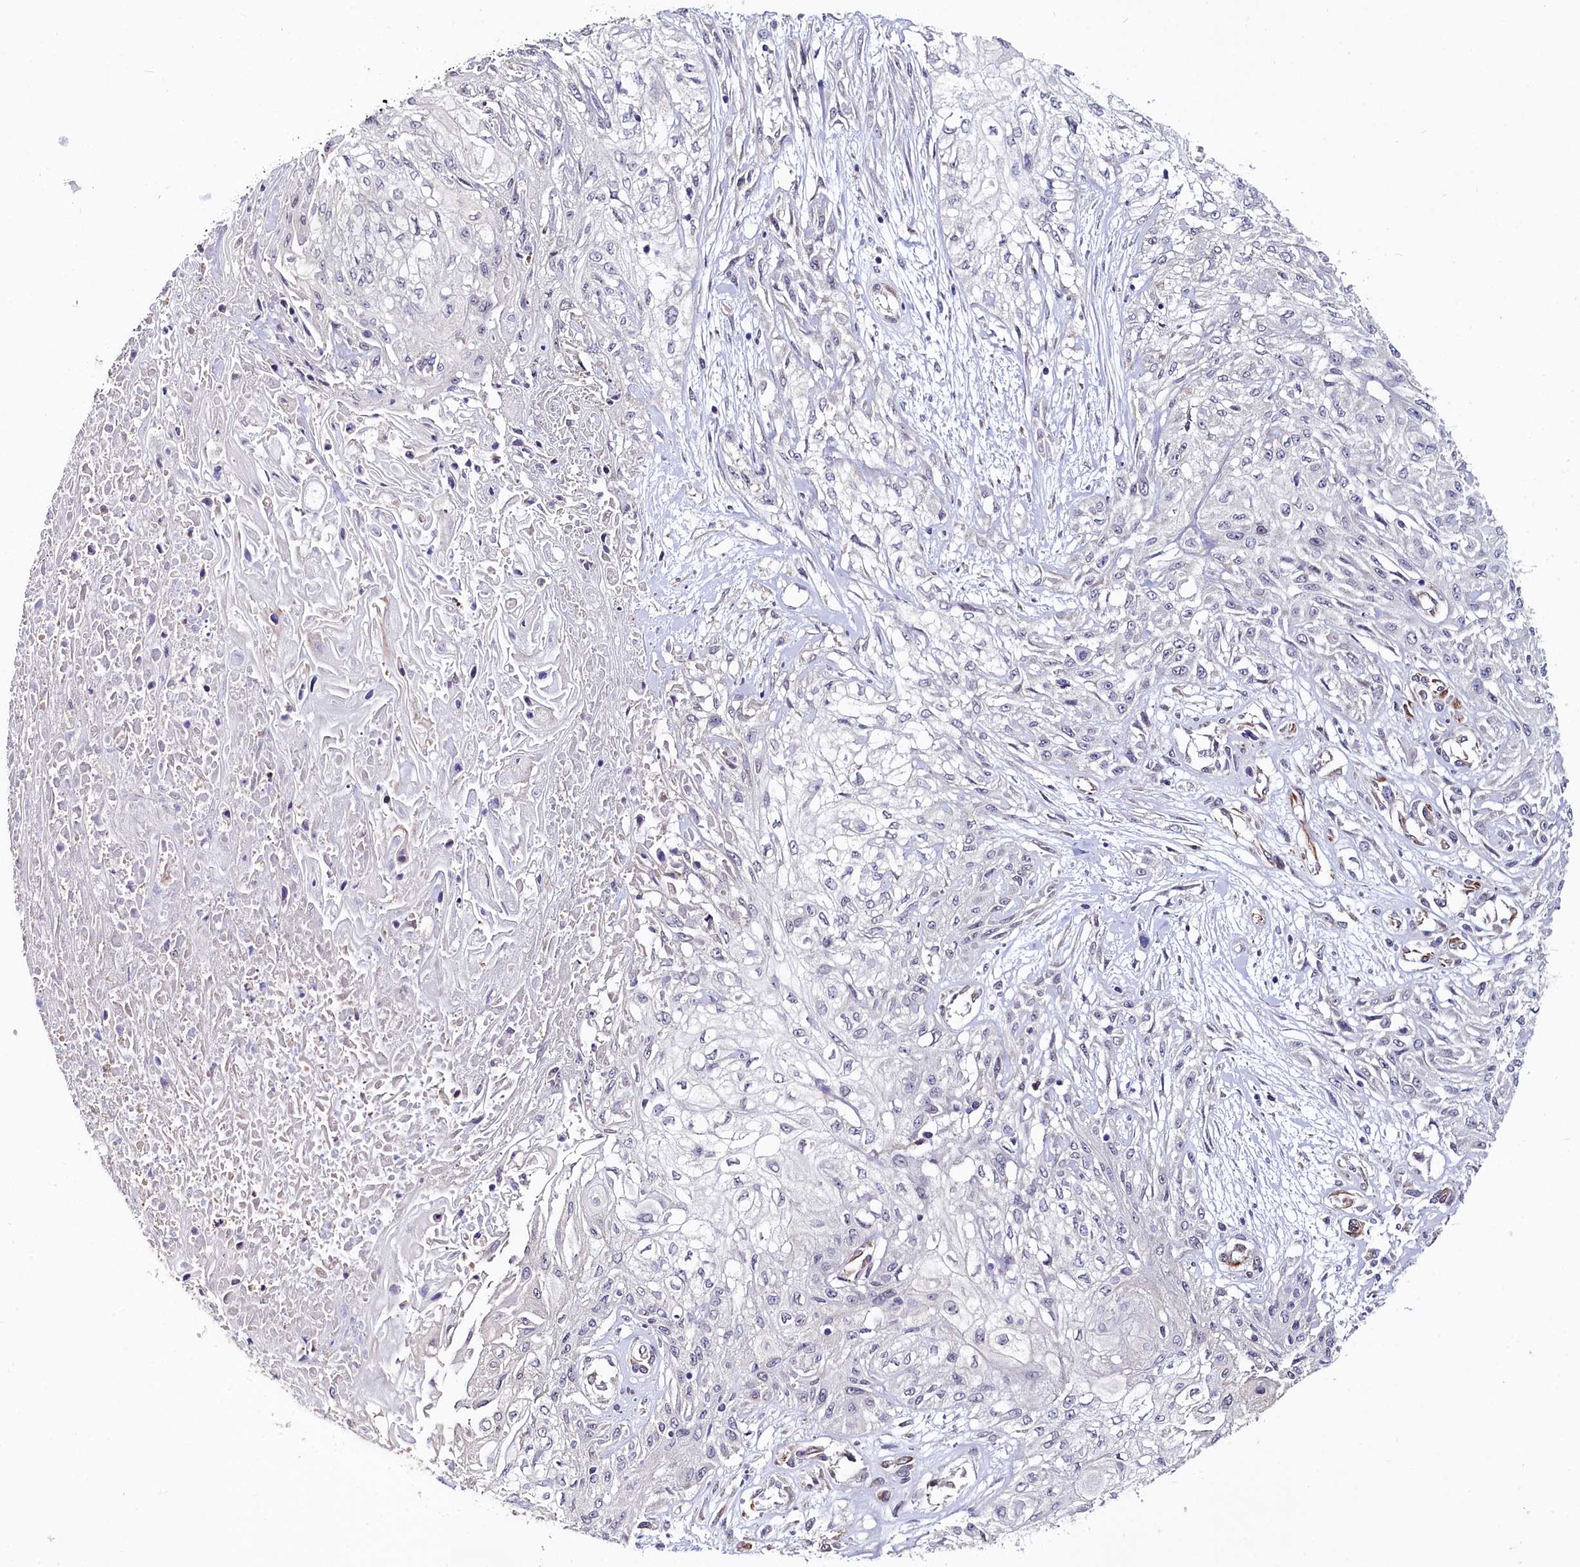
{"staining": {"intensity": "negative", "quantity": "none", "location": "none"}, "tissue": "skin cancer", "cell_type": "Tumor cells", "image_type": "cancer", "snomed": [{"axis": "morphology", "description": "Squamous cell carcinoma, NOS"}, {"axis": "morphology", "description": "Squamous cell carcinoma, metastatic, NOS"}, {"axis": "topography", "description": "Skin"}, {"axis": "topography", "description": "Lymph node"}], "caption": "DAB (3,3'-diaminobenzidine) immunohistochemical staining of skin metastatic squamous cell carcinoma reveals no significant positivity in tumor cells.", "gene": "C4orf19", "patient": {"sex": "male", "age": 75}}